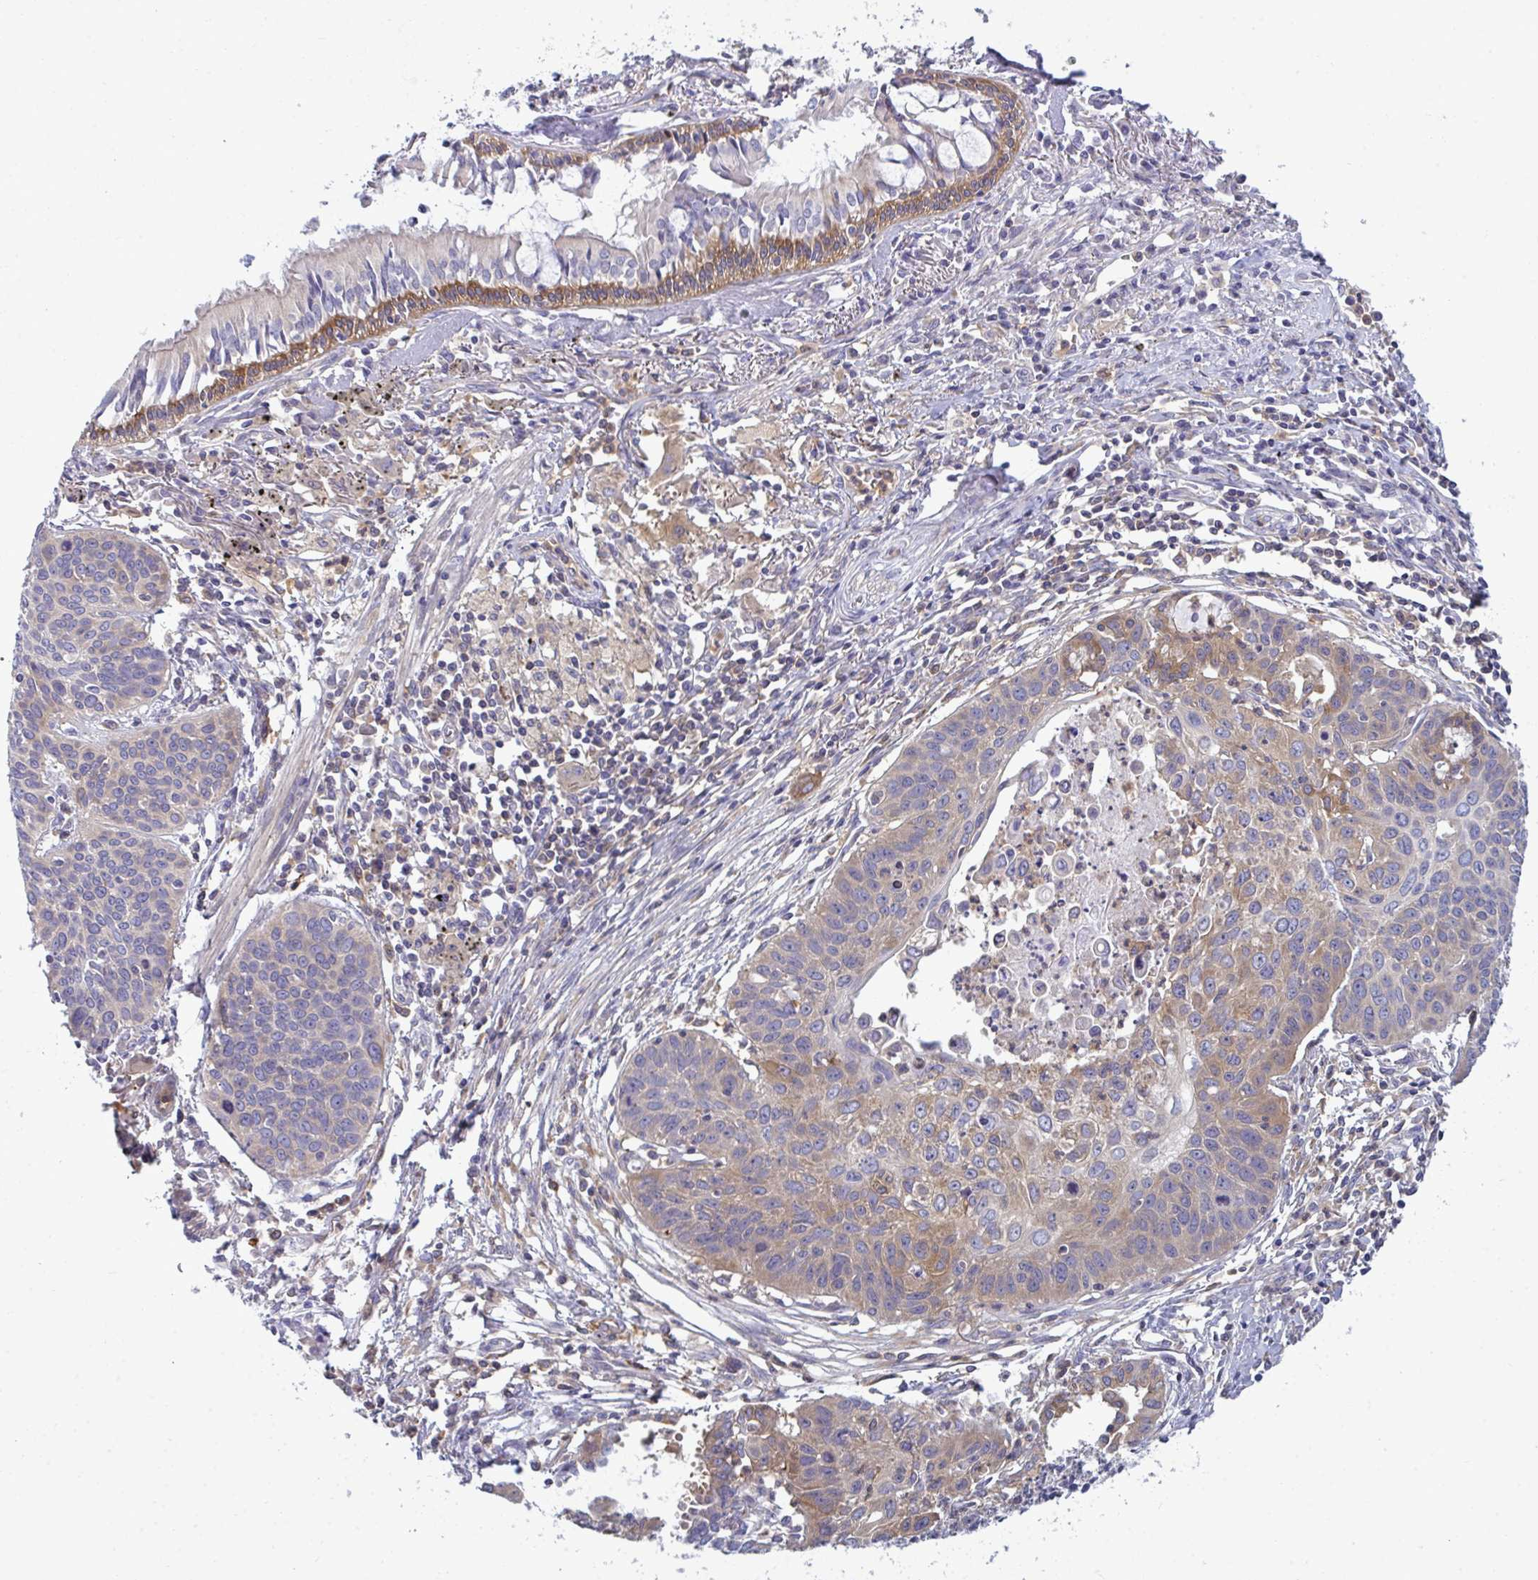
{"staining": {"intensity": "moderate", "quantity": "25%-75%", "location": "cytoplasmic/membranous"}, "tissue": "lung cancer", "cell_type": "Tumor cells", "image_type": "cancer", "snomed": [{"axis": "morphology", "description": "Squamous cell carcinoma, NOS"}, {"axis": "topography", "description": "Lung"}], "caption": "A high-resolution micrograph shows IHC staining of squamous cell carcinoma (lung), which displays moderate cytoplasmic/membranous positivity in approximately 25%-75% of tumor cells.", "gene": "SLC30A6", "patient": {"sex": "male", "age": 71}}